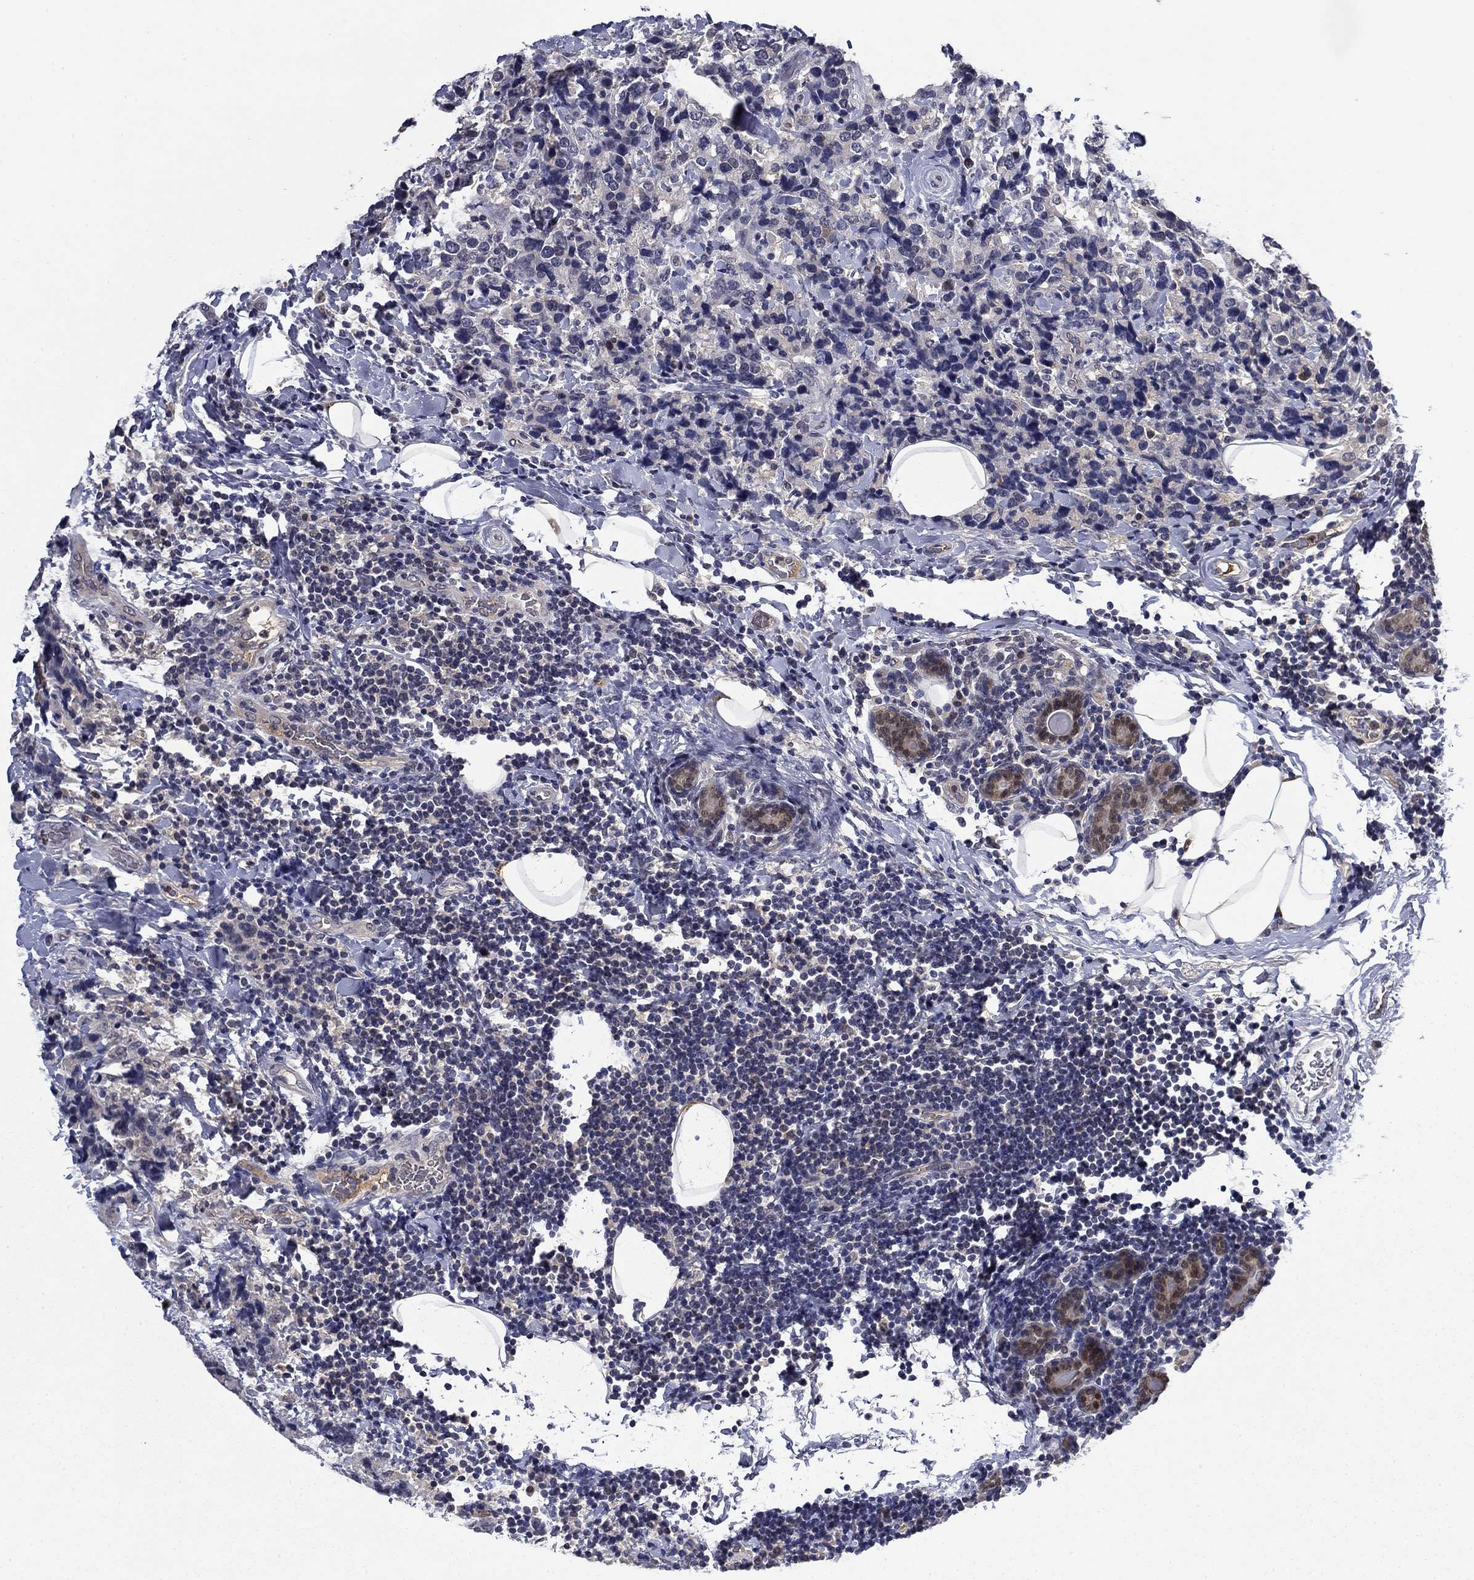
{"staining": {"intensity": "weak", "quantity": "<25%", "location": "cytoplasmic/membranous"}, "tissue": "breast cancer", "cell_type": "Tumor cells", "image_type": "cancer", "snomed": [{"axis": "morphology", "description": "Lobular carcinoma"}, {"axis": "topography", "description": "Breast"}], "caption": "This is an immunohistochemistry (IHC) histopathology image of breast lobular carcinoma. There is no staining in tumor cells.", "gene": "DDTL", "patient": {"sex": "female", "age": 59}}